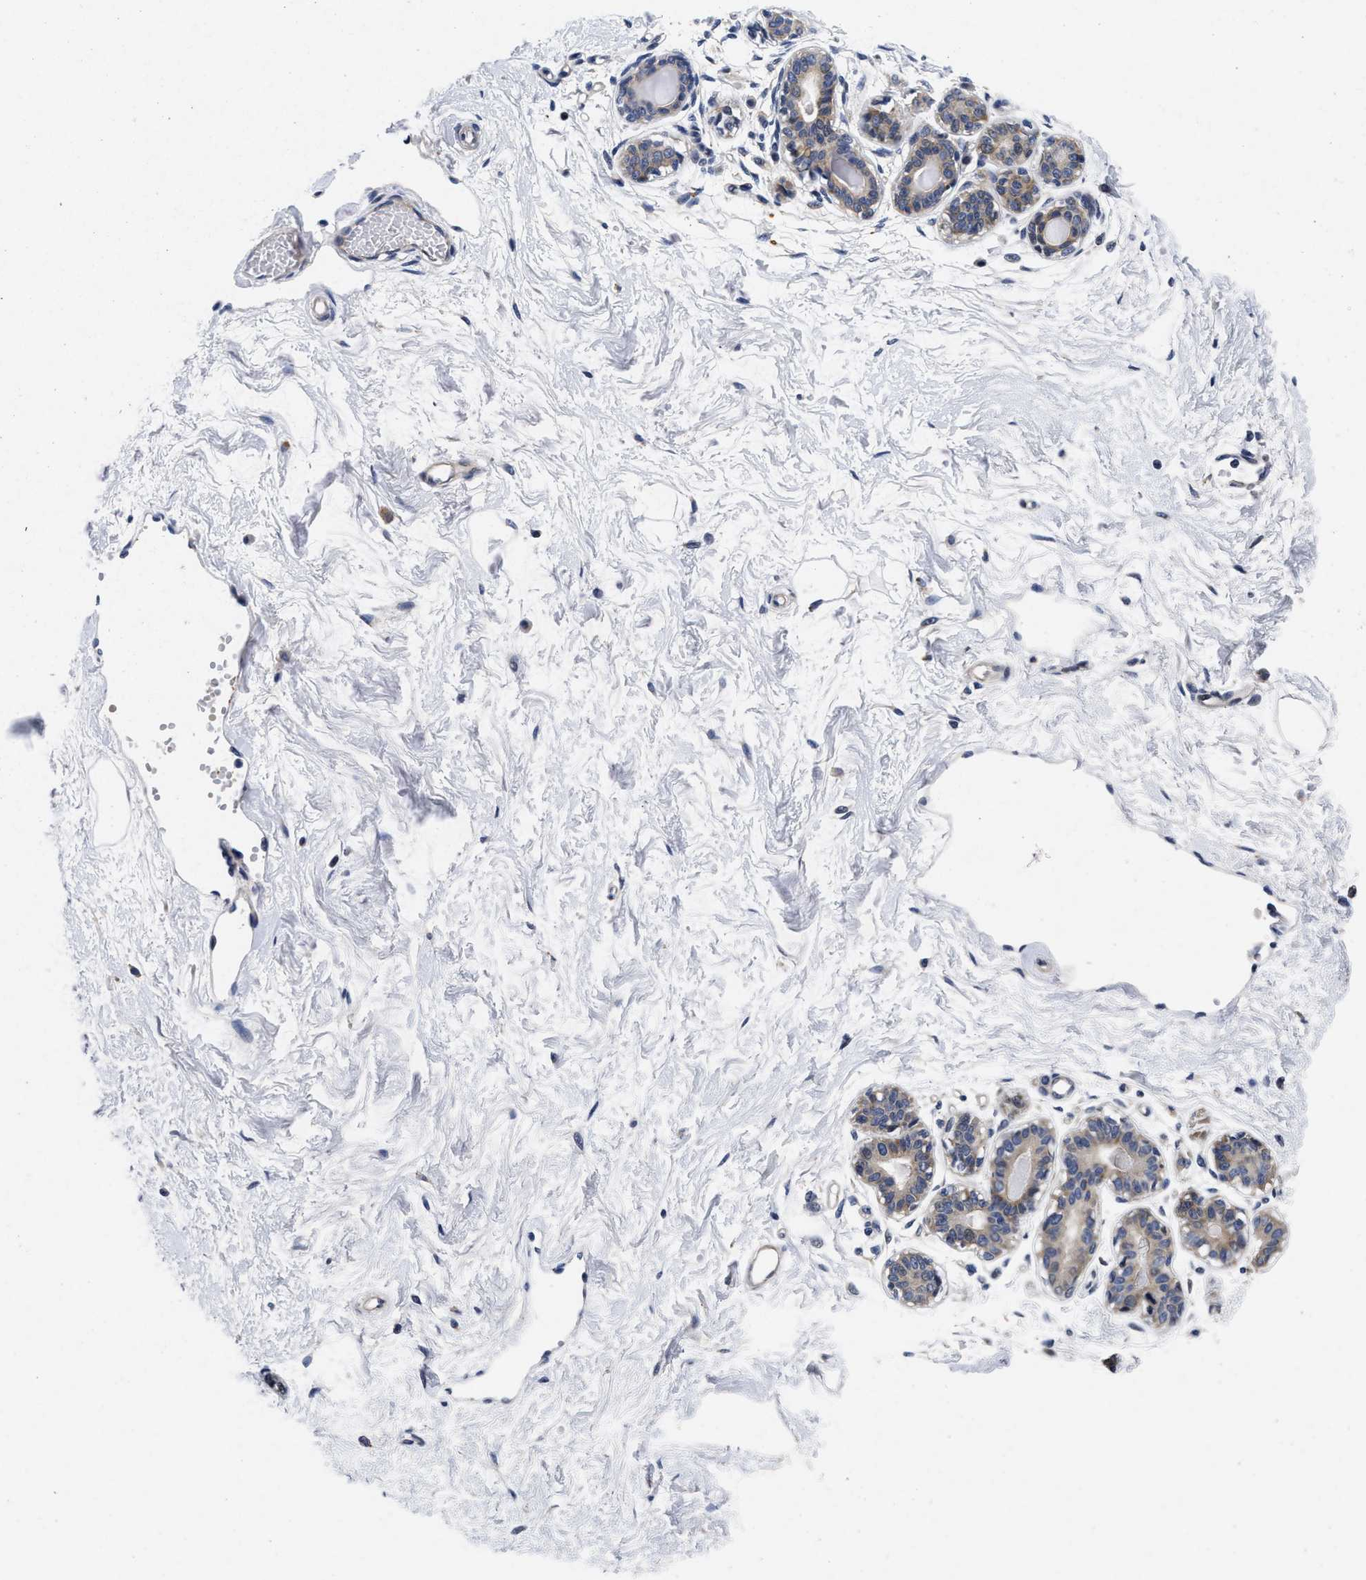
{"staining": {"intensity": "negative", "quantity": "none", "location": "none"}, "tissue": "breast", "cell_type": "Adipocytes", "image_type": "normal", "snomed": [{"axis": "morphology", "description": "Normal tissue, NOS"}, {"axis": "topography", "description": "Breast"}], "caption": "The immunohistochemistry (IHC) image has no significant positivity in adipocytes of breast. (DAB (3,3'-diaminobenzidine) IHC visualized using brightfield microscopy, high magnification).", "gene": "LAD1", "patient": {"sex": "female", "age": 45}}